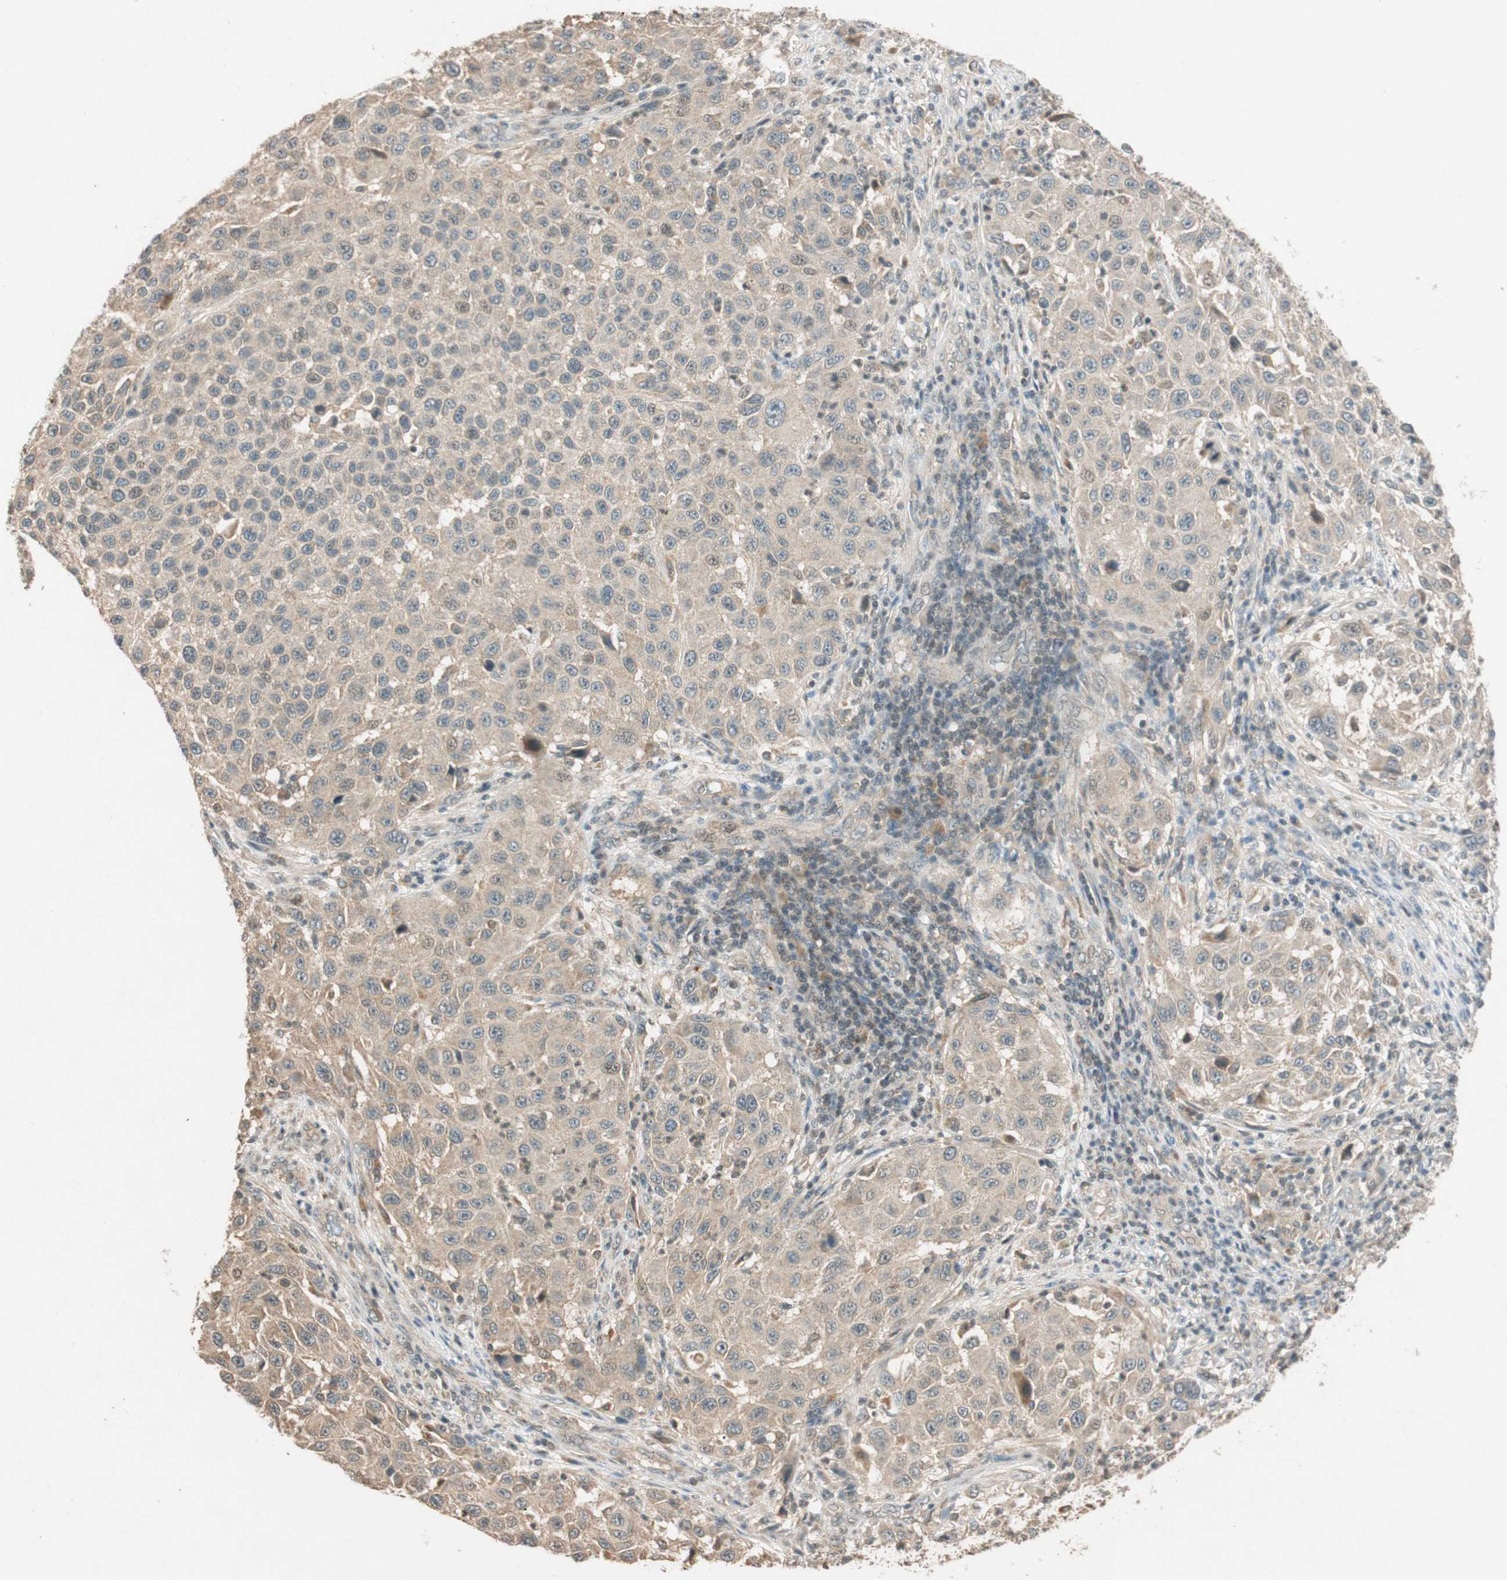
{"staining": {"intensity": "weak", "quantity": ">75%", "location": "cytoplasmic/membranous"}, "tissue": "melanoma", "cell_type": "Tumor cells", "image_type": "cancer", "snomed": [{"axis": "morphology", "description": "Malignant melanoma, Metastatic site"}, {"axis": "topography", "description": "Lymph node"}], "caption": "Protein positivity by IHC shows weak cytoplasmic/membranous staining in approximately >75% of tumor cells in melanoma.", "gene": "GLB1", "patient": {"sex": "male", "age": 61}}